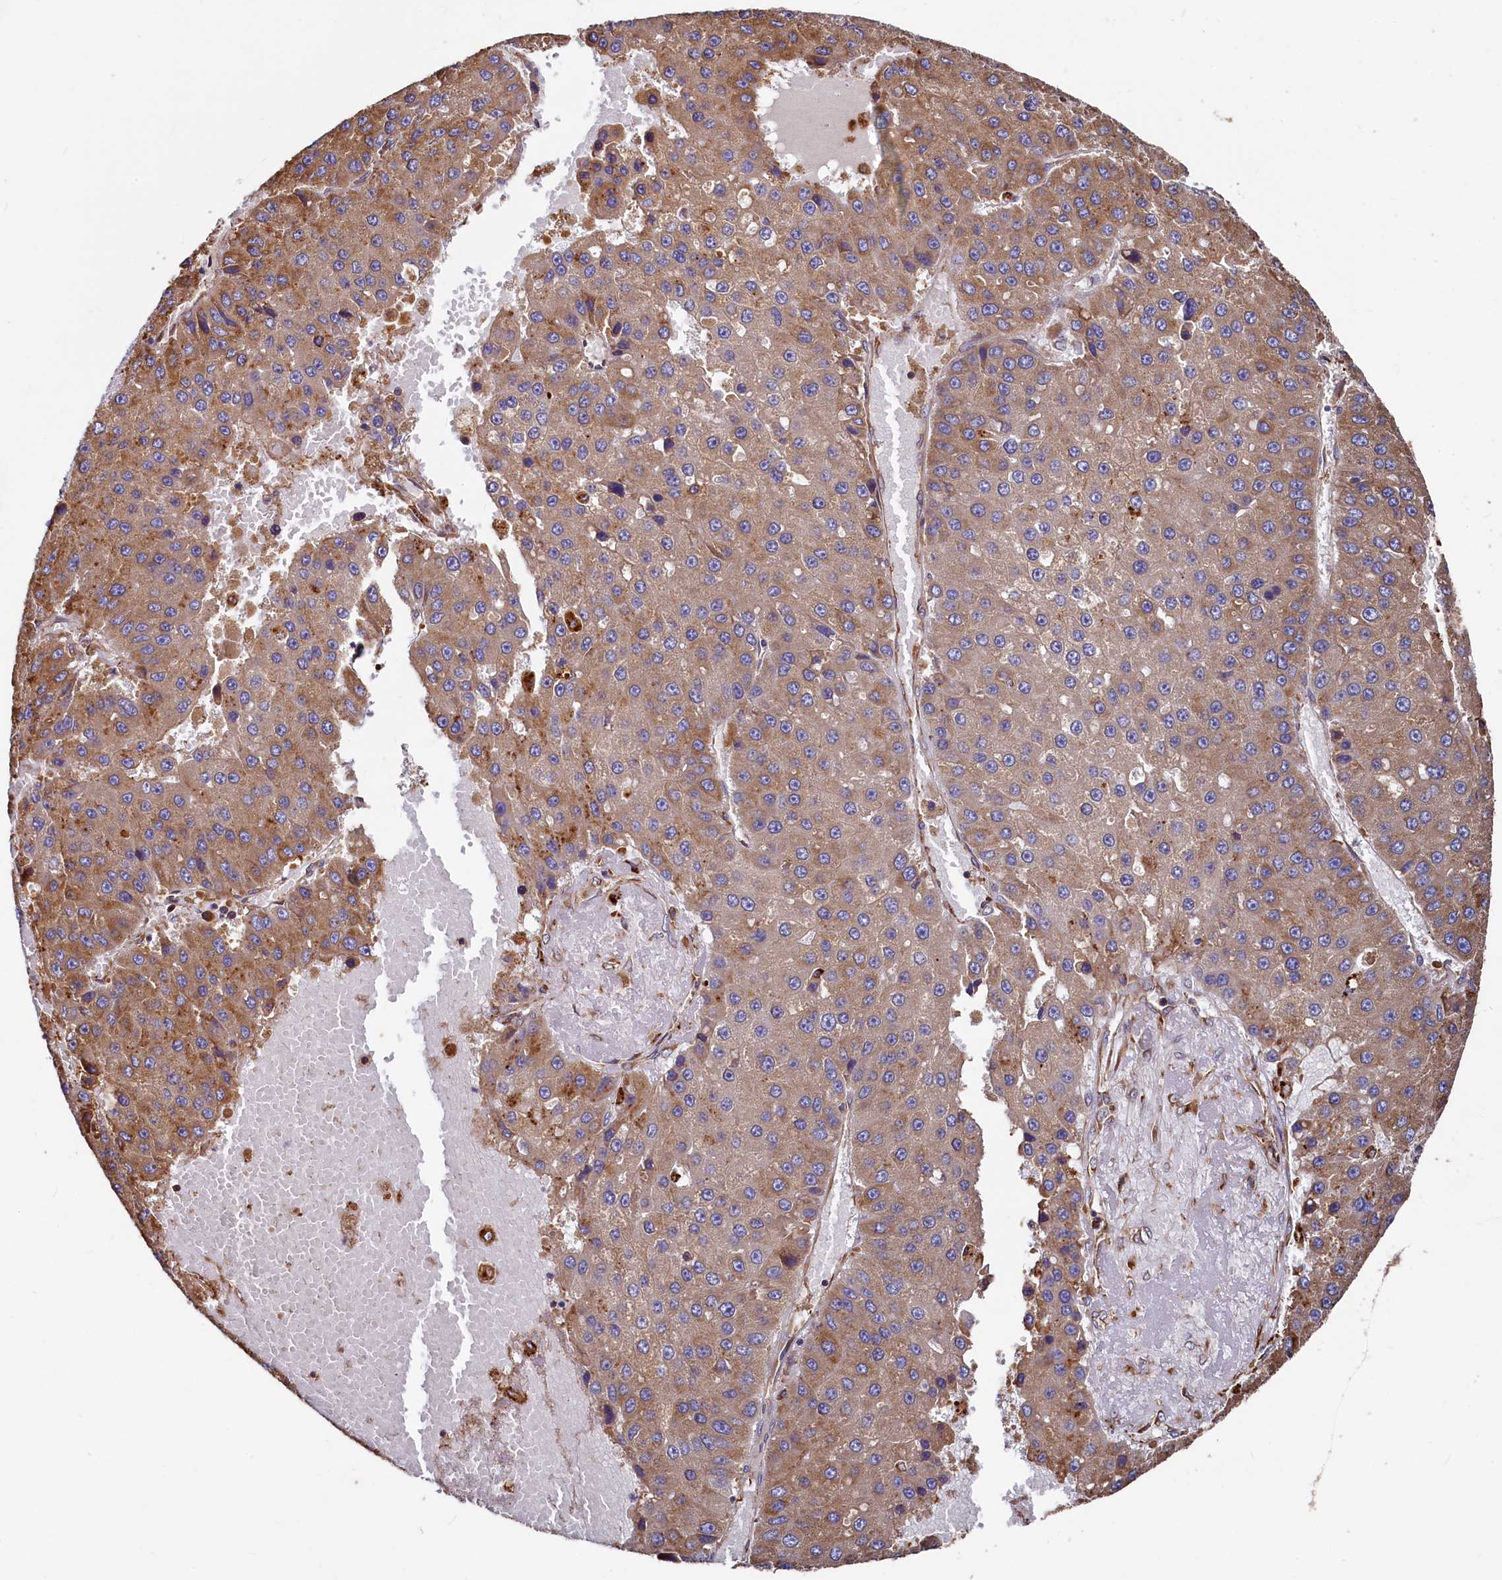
{"staining": {"intensity": "moderate", "quantity": ">75%", "location": "cytoplasmic/membranous"}, "tissue": "liver cancer", "cell_type": "Tumor cells", "image_type": "cancer", "snomed": [{"axis": "morphology", "description": "Carcinoma, Hepatocellular, NOS"}, {"axis": "topography", "description": "Liver"}], "caption": "Hepatocellular carcinoma (liver) stained with immunohistochemistry (IHC) reveals moderate cytoplasmic/membranous staining in about >75% of tumor cells.", "gene": "NEURL1B", "patient": {"sex": "female", "age": 73}}